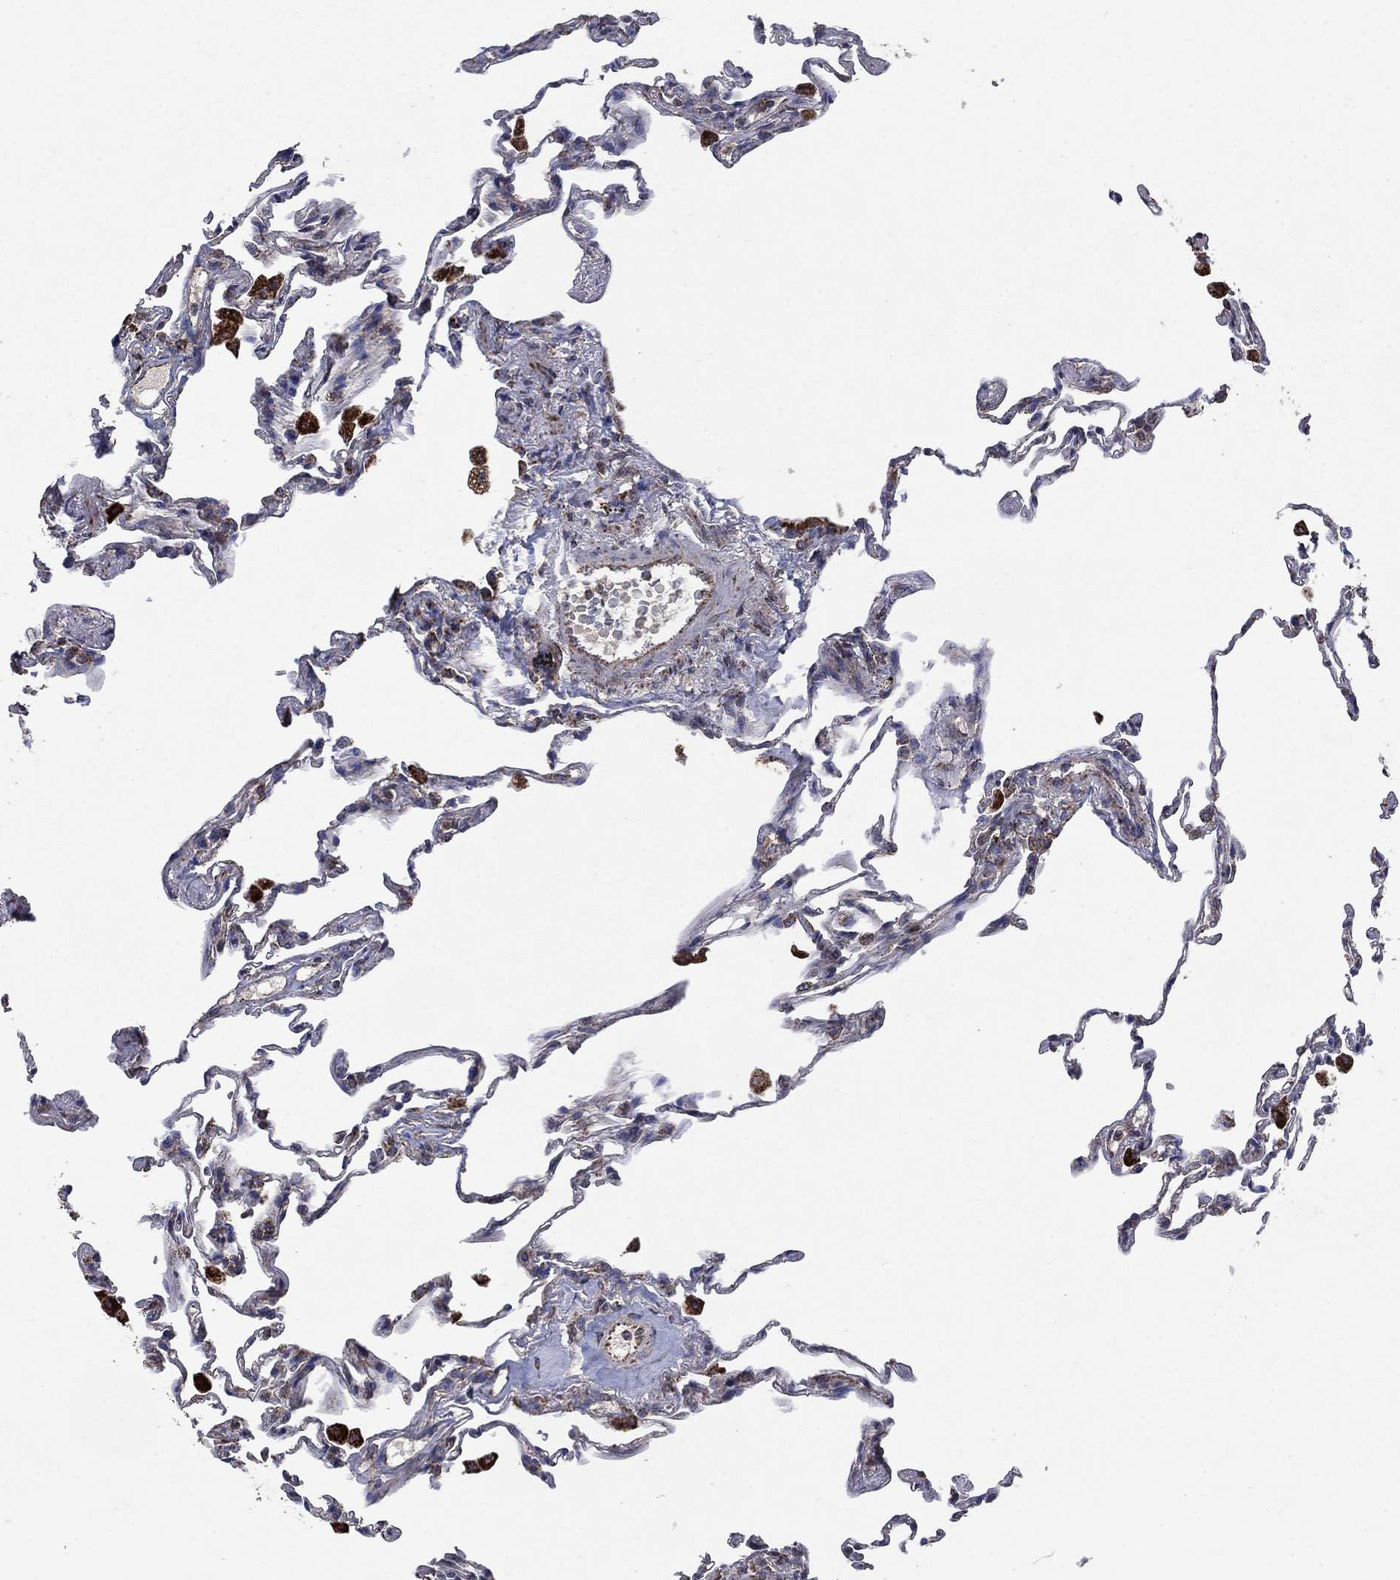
{"staining": {"intensity": "moderate", "quantity": "25%-75%", "location": "cytoplasmic/membranous"}, "tissue": "lung", "cell_type": "Alveolar cells", "image_type": "normal", "snomed": [{"axis": "morphology", "description": "Normal tissue, NOS"}, {"axis": "topography", "description": "Lung"}], "caption": "IHC of normal human lung demonstrates medium levels of moderate cytoplasmic/membranous positivity in approximately 25%-75% of alveolar cells.", "gene": "DPH1", "patient": {"sex": "female", "age": 57}}